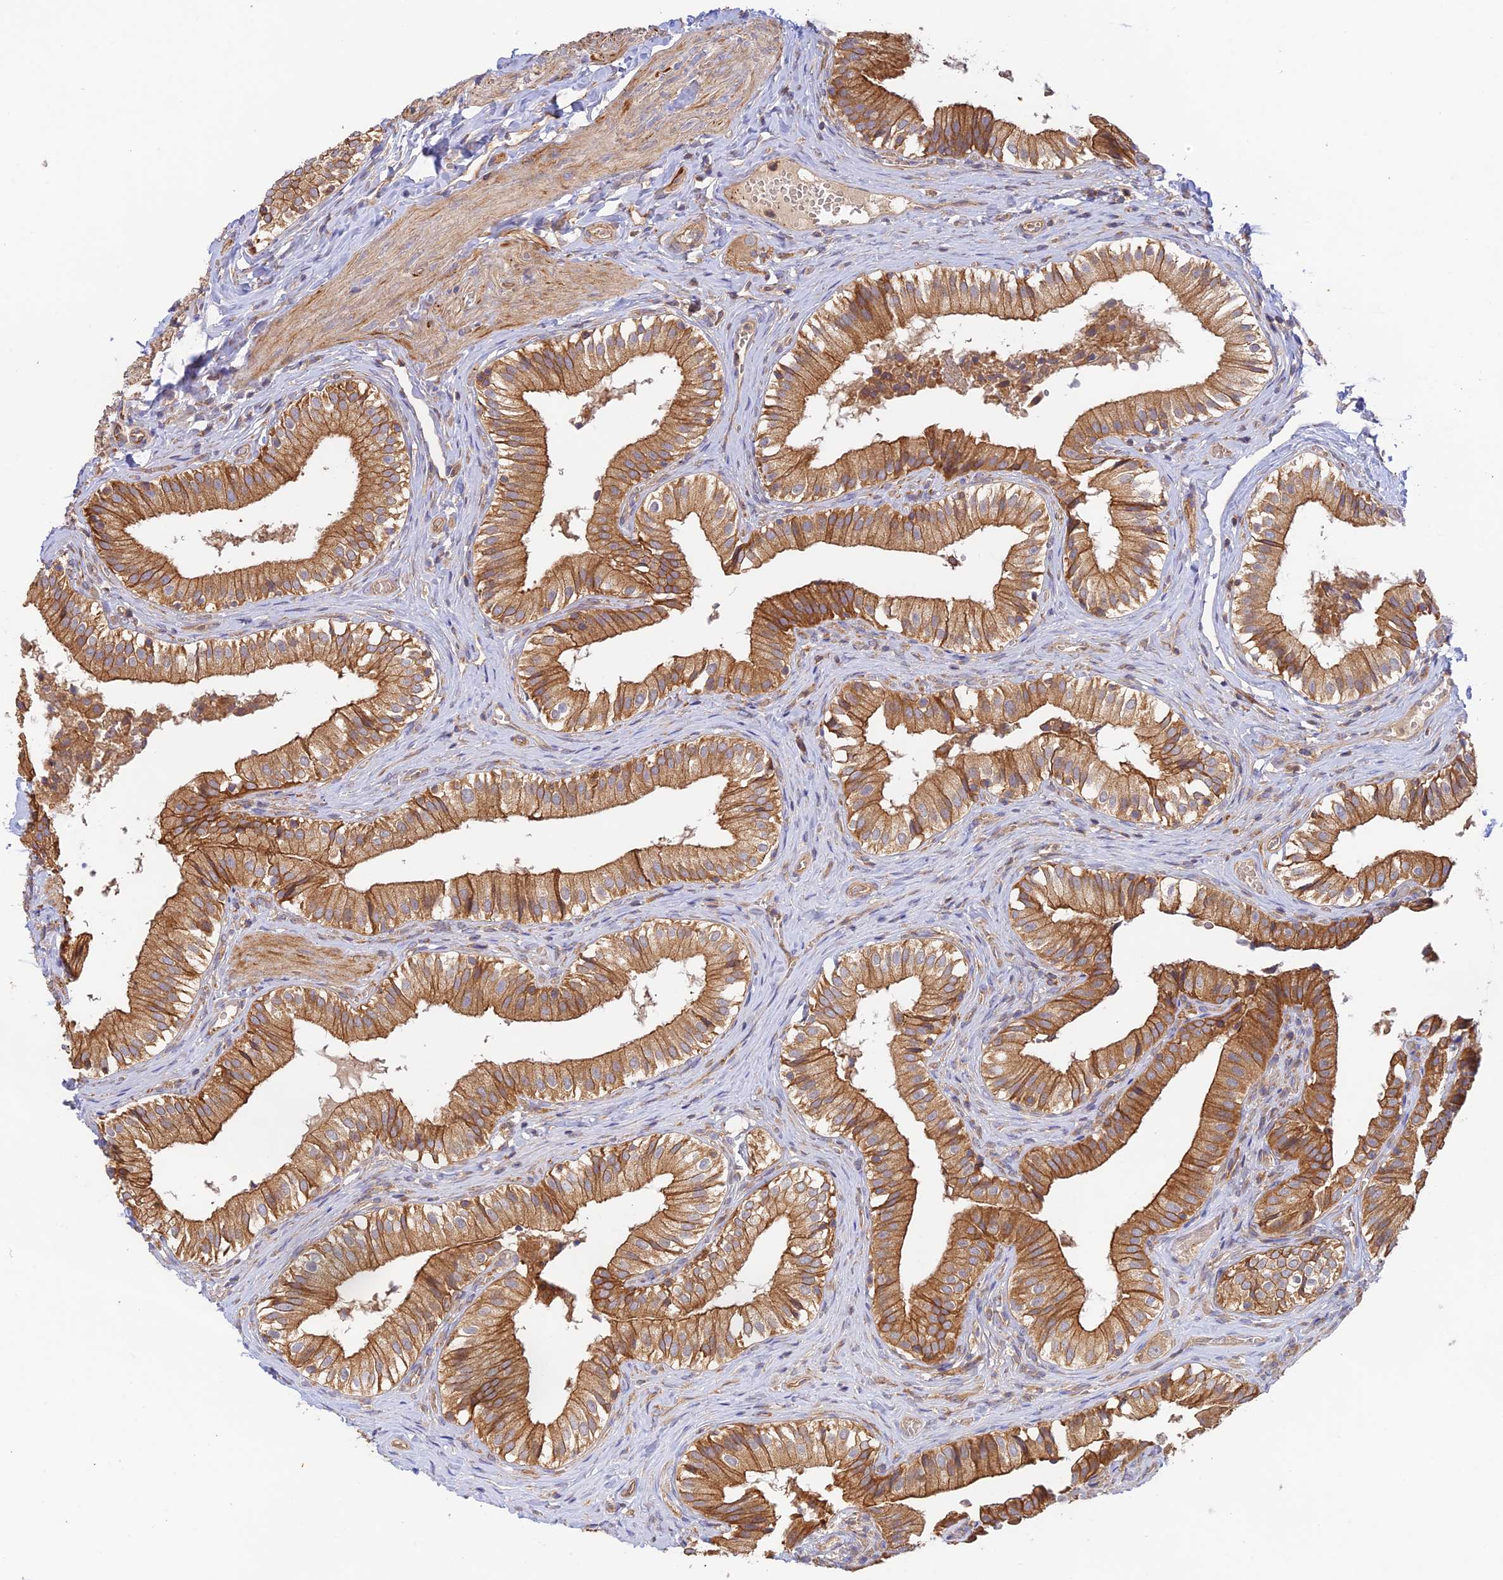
{"staining": {"intensity": "moderate", "quantity": ">75%", "location": "cytoplasmic/membranous"}, "tissue": "gallbladder", "cell_type": "Glandular cells", "image_type": "normal", "snomed": [{"axis": "morphology", "description": "Normal tissue, NOS"}, {"axis": "topography", "description": "Gallbladder"}], "caption": "Gallbladder stained with a brown dye demonstrates moderate cytoplasmic/membranous positive positivity in approximately >75% of glandular cells.", "gene": "MYO9A", "patient": {"sex": "female", "age": 47}}